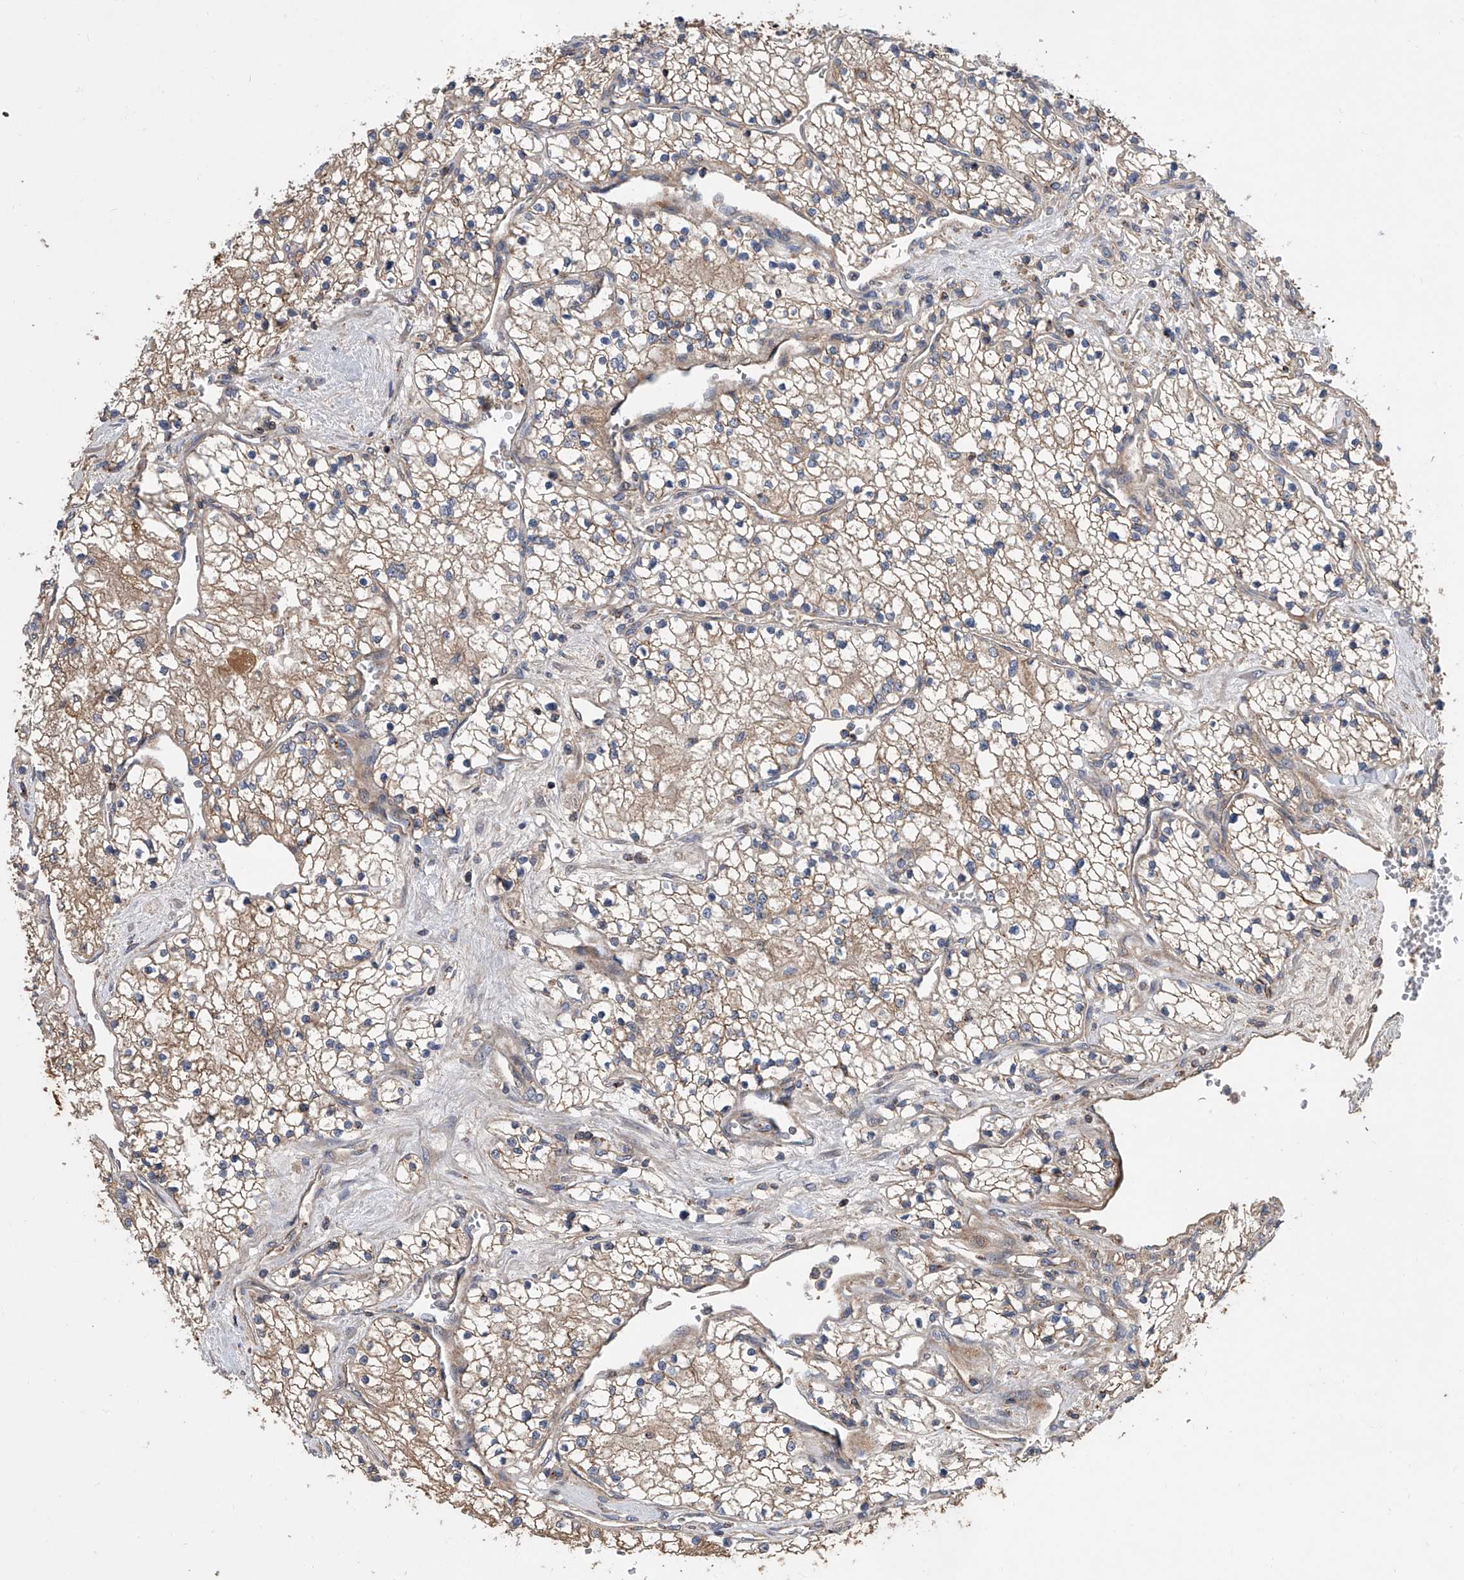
{"staining": {"intensity": "weak", "quantity": "25%-75%", "location": "cytoplasmic/membranous"}, "tissue": "renal cancer", "cell_type": "Tumor cells", "image_type": "cancer", "snomed": [{"axis": "morphology", "description": "Normal tissue, NOS"}, {"axis": "morphology", "description": "Adenocarcinoma, NOS"}, {"axis": "topography", "description": "Kidney"}], "caption": "Protein analysis of renal cancer tissue displays weak cytoplasmic/membranous expression in approximately 25%-75% of tumor cells.", "gene": "USP47", "patient": {"sex": "male", "age": 68}}